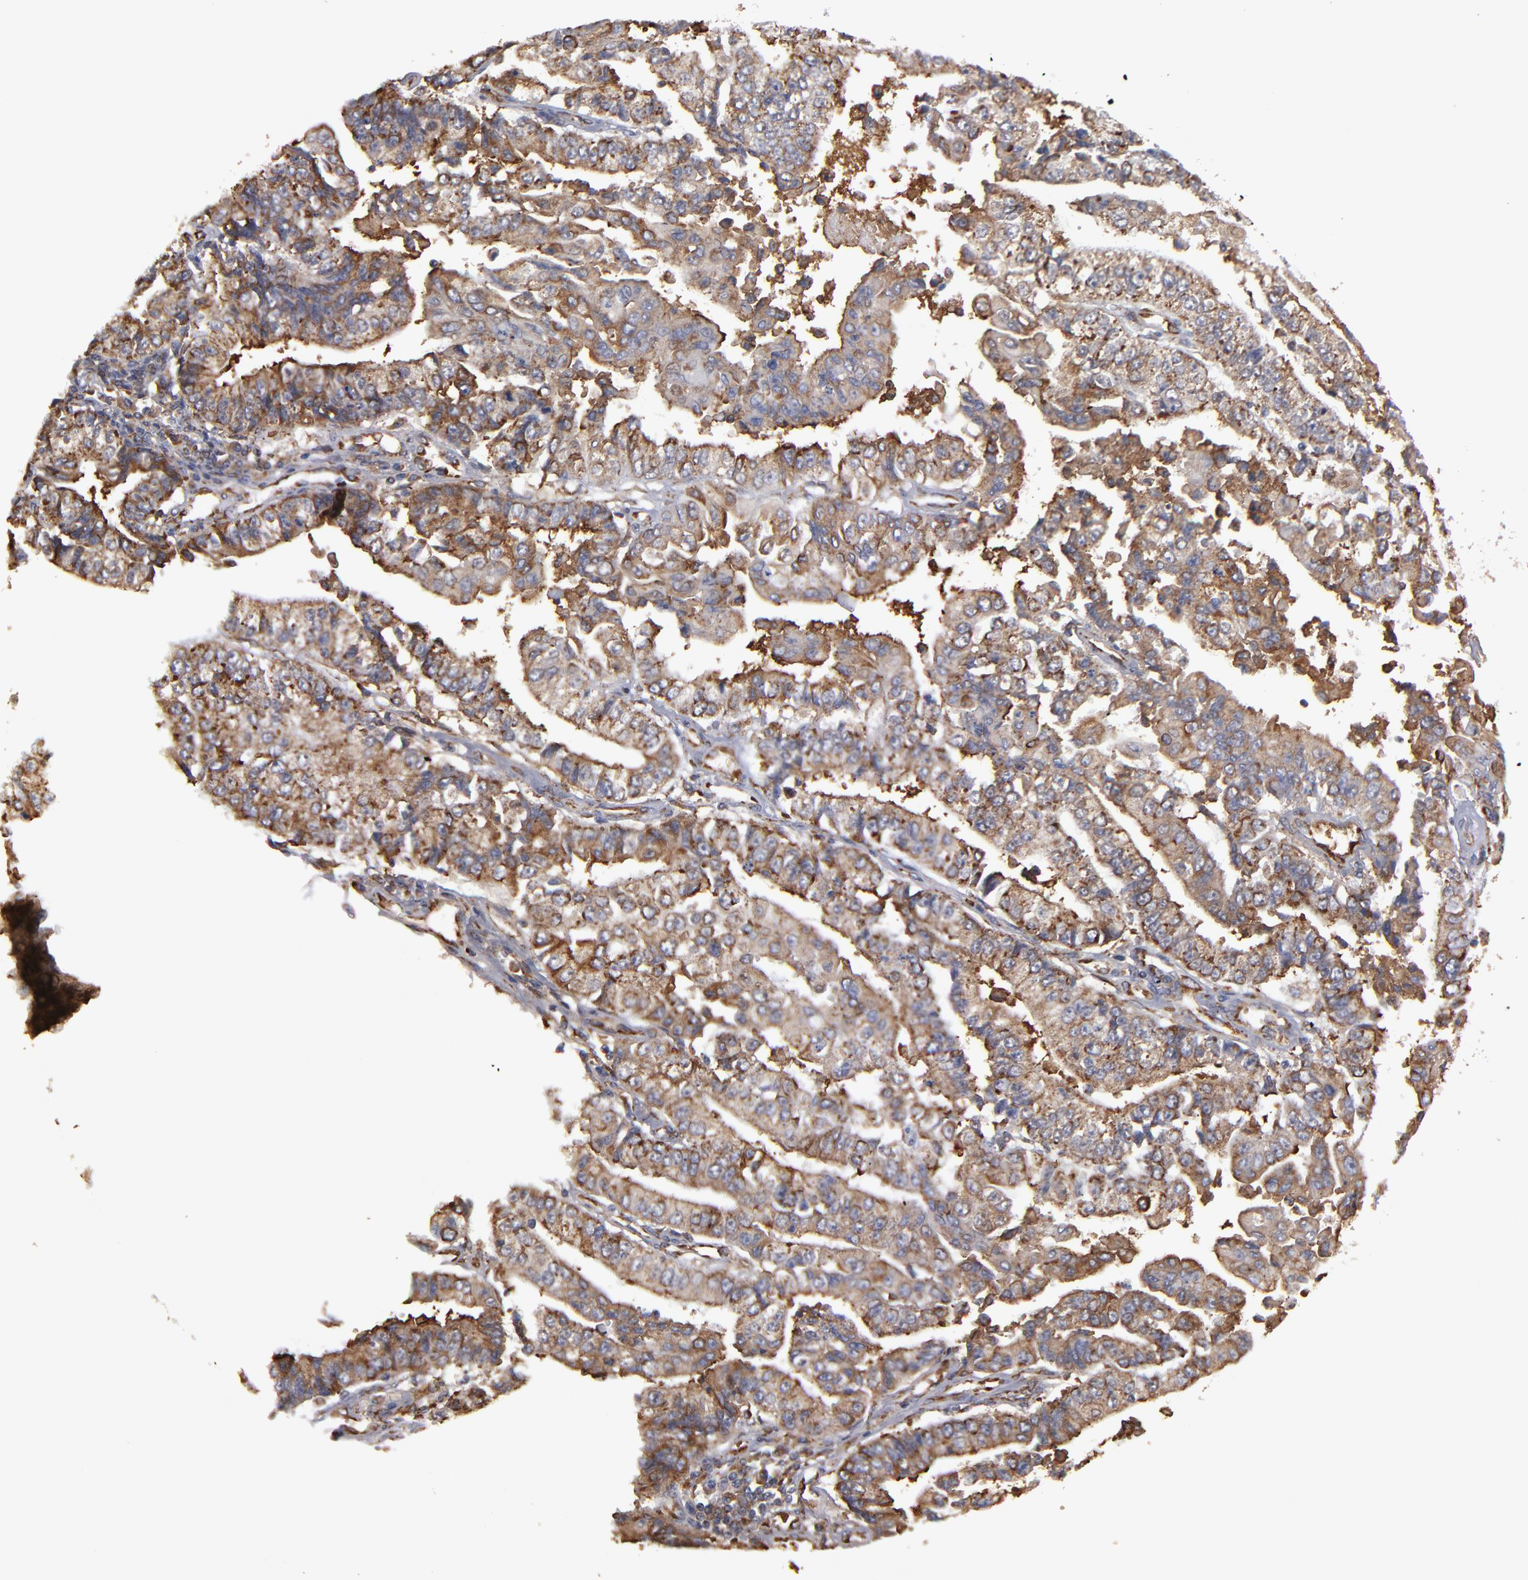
{"staining": {"intensity": "moderate", "quantity": ">75%", "location": "cytoplasmic/membranous"}, "tissue": "endometrial cancer", "cell_type": "Tumor cells", "image_type": "cancer", "snomed": [{"axis": "morphology", "description": "Adenocarcinoma, NOS"}, {"axis": "topography", "description": "Endometrium"}], "caption": "There is medium levels of moderate cytoplasmic/membranous positivity in tumor cells of adenocarcinoma (endometrial), as demonstrated by immunohistochemical staining (brown color).", "gene": "KTN1", "patient": {"sex": "female", "age": 75}}